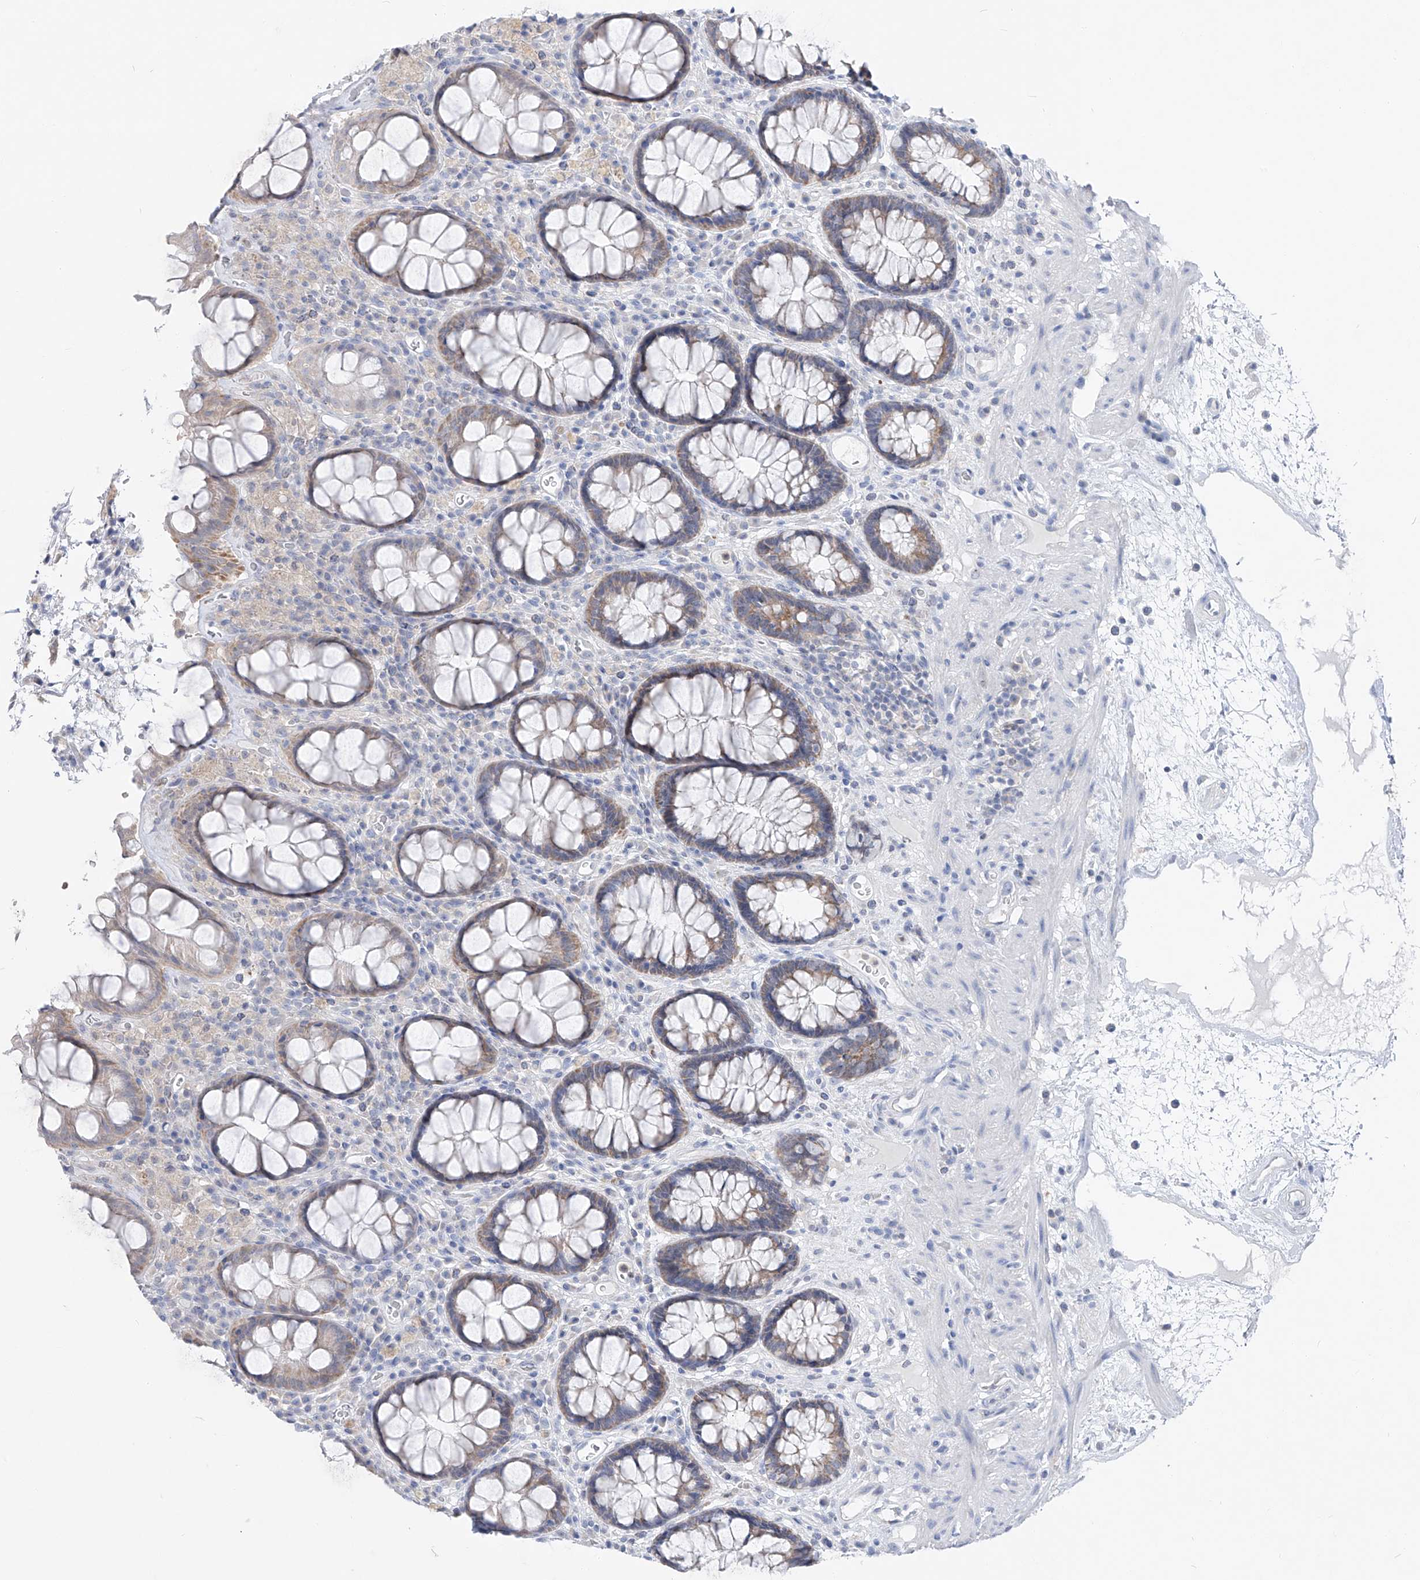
{"staining": {"intensity": "weak", "quantity": ">75%", "location": "cytoplasmic/membranous"}, "tissue": "rectum", "cell_type": "Glandular cells", "image_type": "normal", "snomed": [{"axis": "morphology", "description": "Normal tissue, NOS"}, {"axis": "topography", "description": "Rectum"}], "caption": "A brown stain labels weak cytoplasmic/membranous staining of a protein in glandular cells of unremarkable rectum. (brown staining indicates protein expression, while blue staining denotes nuclei).", "gene": "UFL1", "patient": {"sex": "male", "age": 64}}